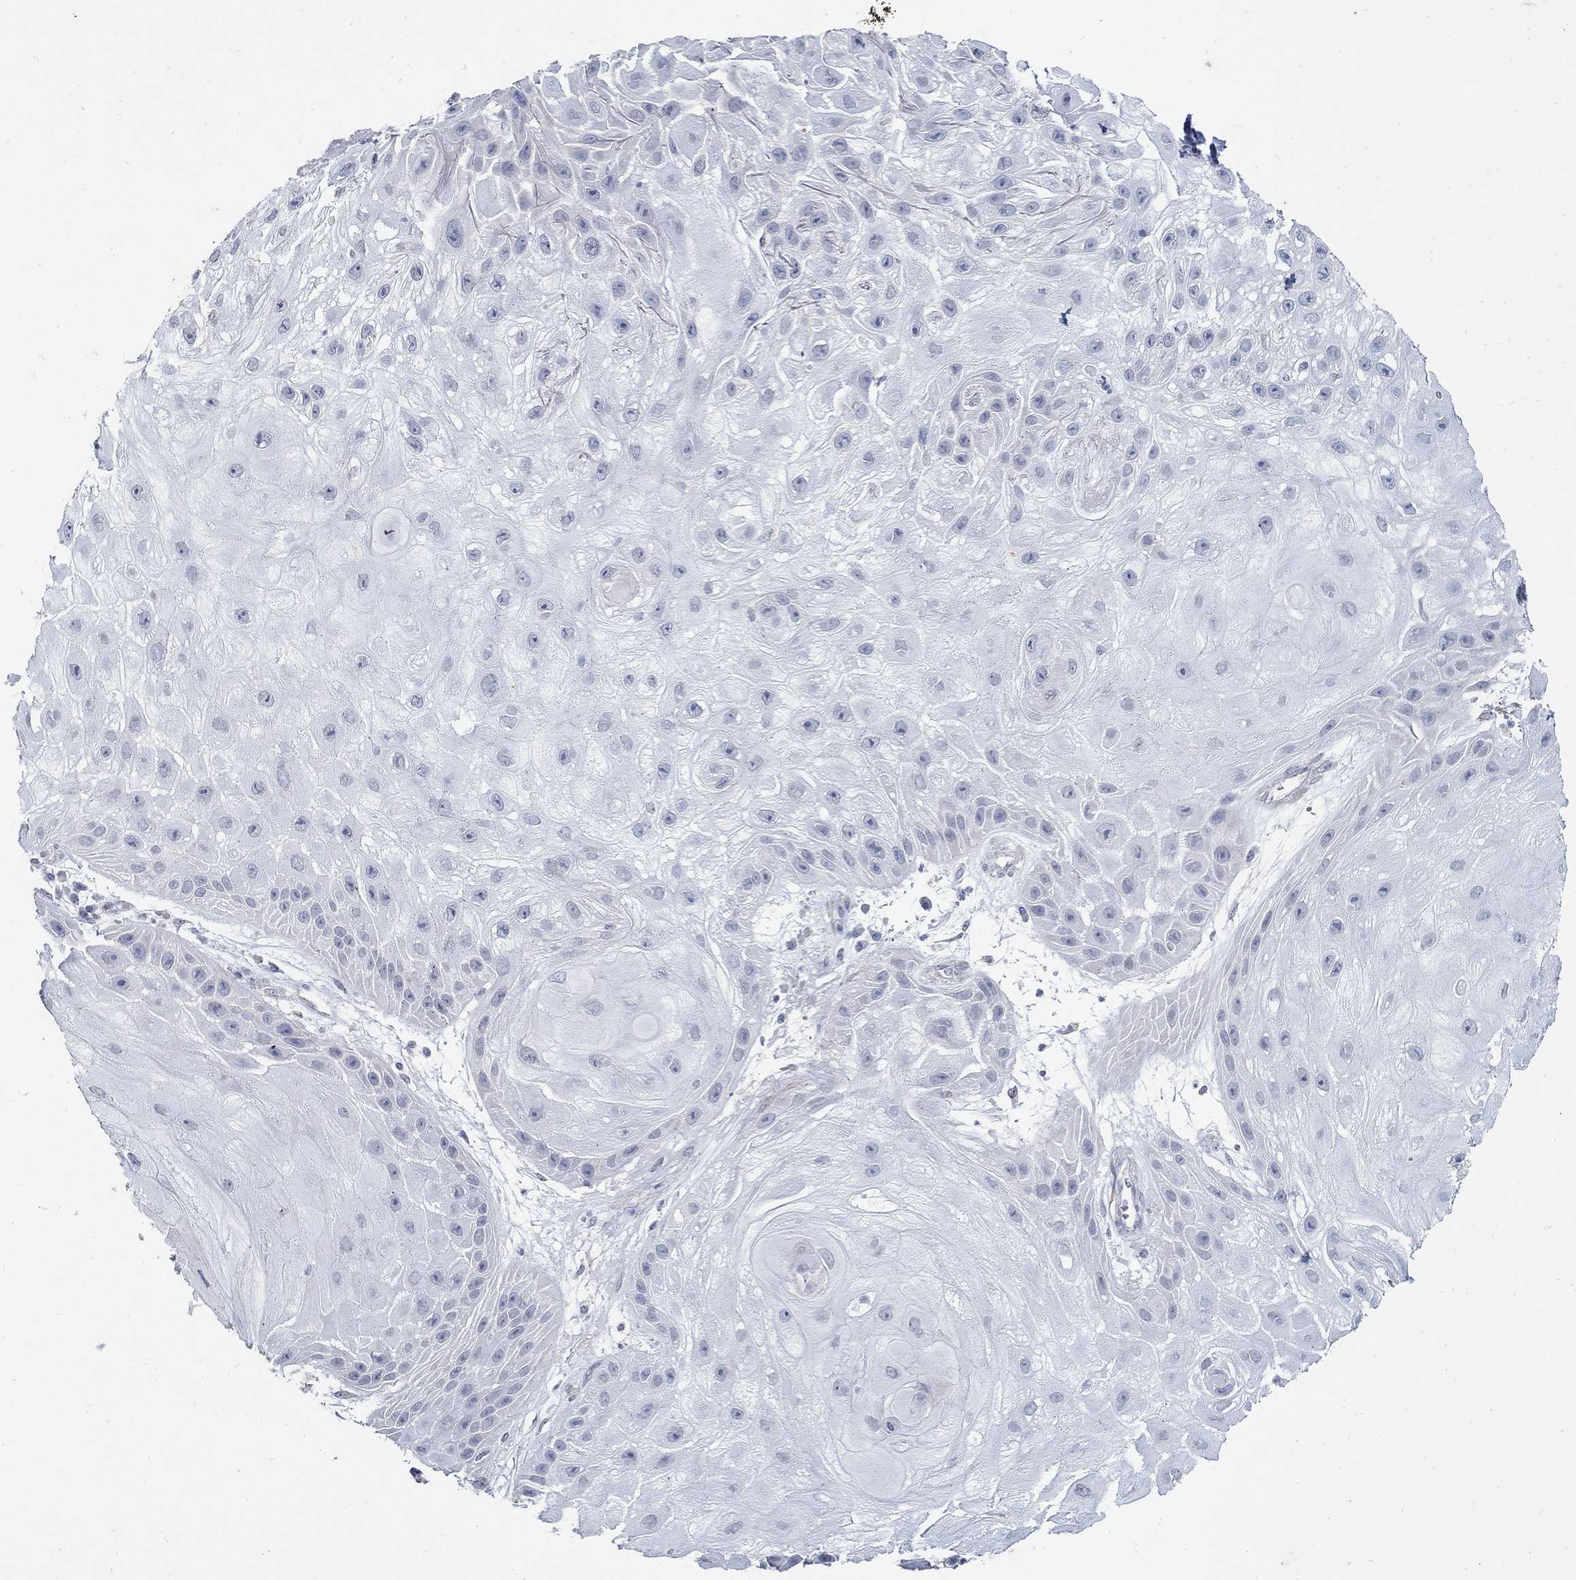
{"staining": {"intensity": "negative", "quantity": "none", "location": "none"}, "tissue": "skin cancer", "cell_type": "Tumor cells", "image_type": "cancer", "snomed": [{"axis": "morphology", "description": "Normal tissue, NOS"}, {"axis": "morphology", "description": "Squamous cell carcinoma, NOS"}, {"axis": "topography", "description": "Skin"}], "caption": "IHC image of skin cancer (squamous cell carcinoma) stained for a protein (brown), which reveals no expression in tumor cells.", "gene": "USP29", "patient": {"sex": "male", "age": 79}}